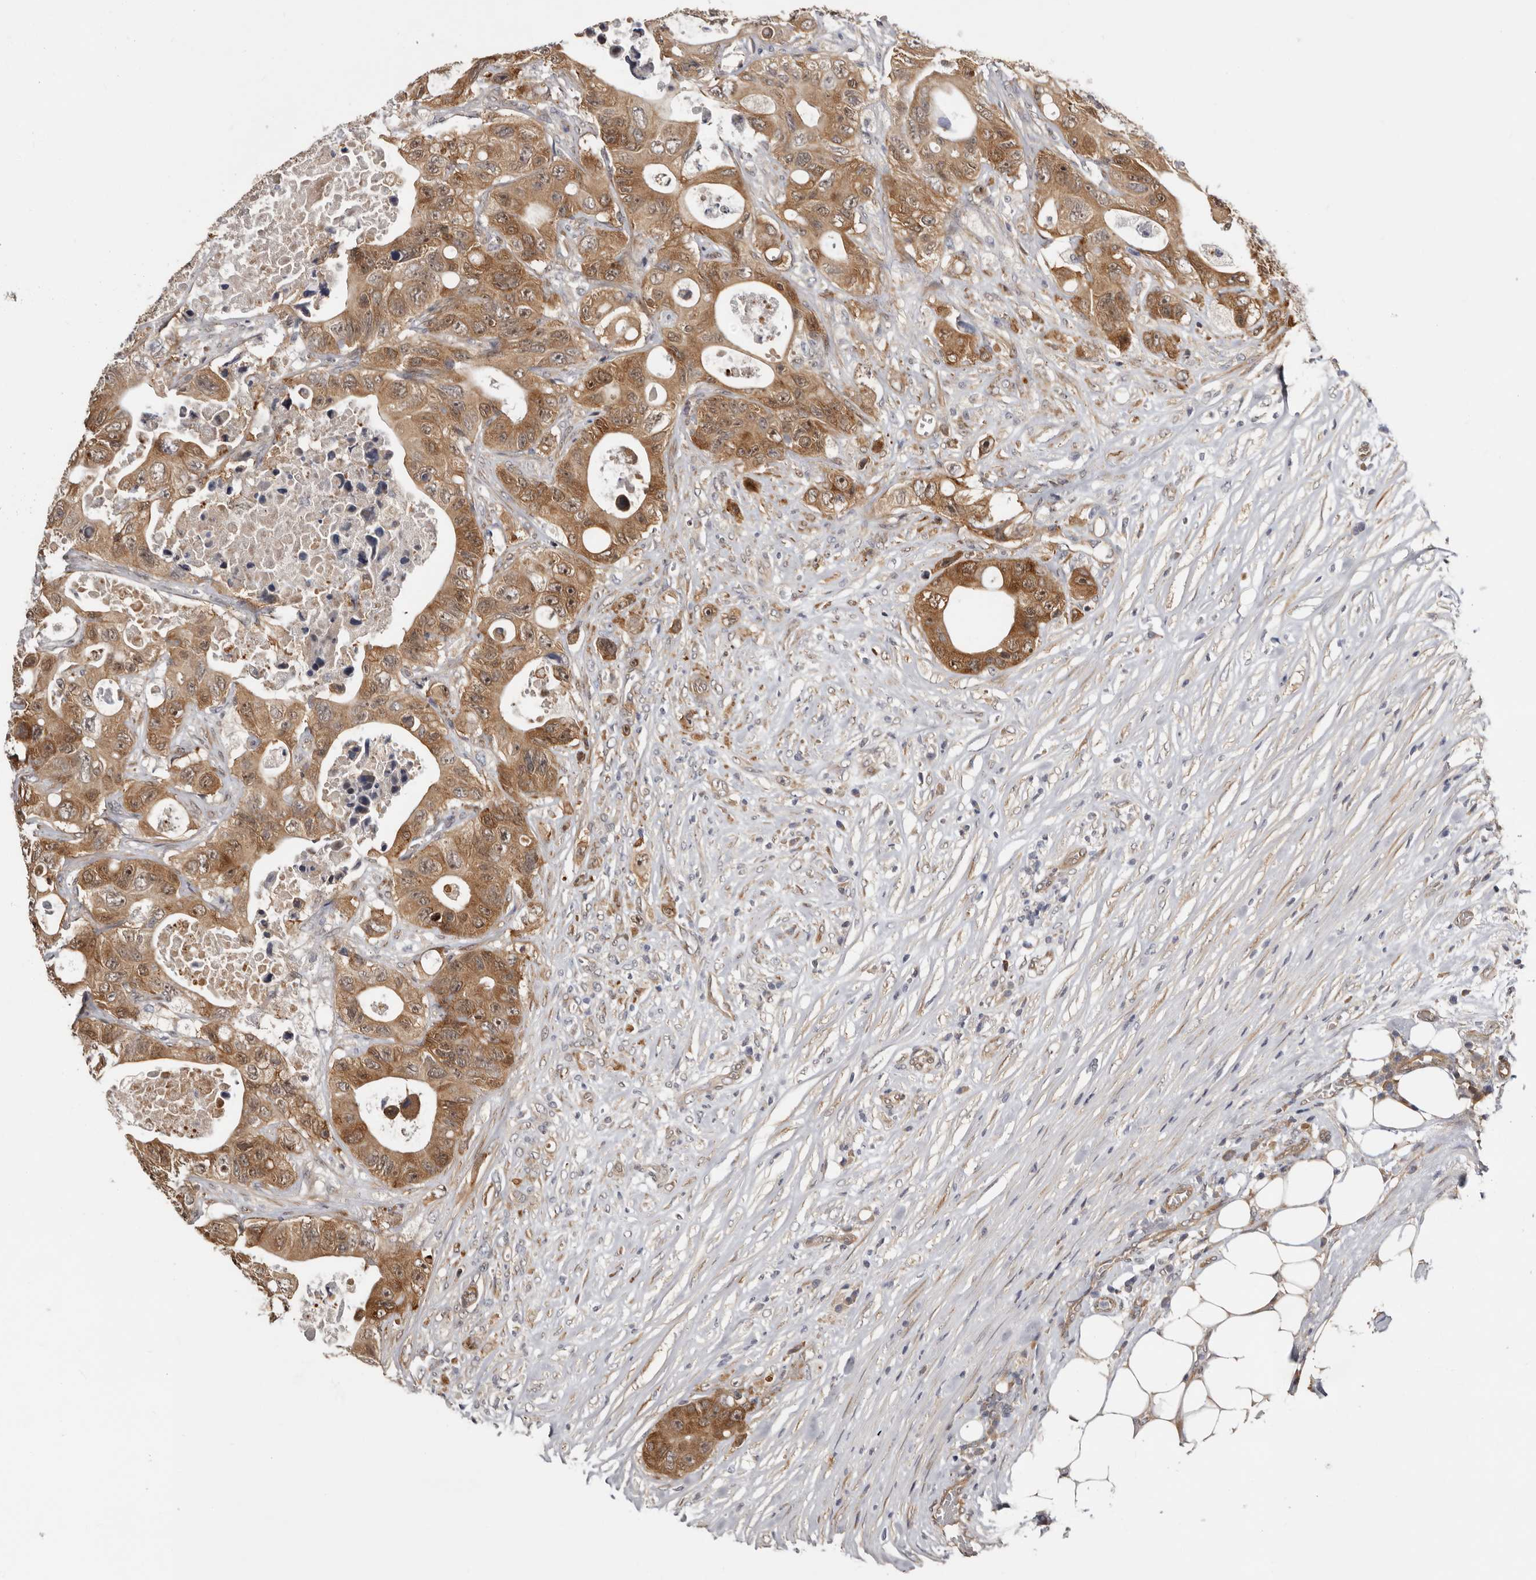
{"staining": {"intensity": "moderate", "quantity": ">75%", "location": "cytoplasmic/membranous"}, "tissue": "colorectal cancer", "cell_type": "Tumor cells", "image_type": "cancer", "snomed": [{"axis": "morphology", "description": "Adenocarcinoma, NOS"}, {"axis": "topography", "description": "Colon"}], "caption": "Human colorectal cancer (adenocarcinoma) stained with a protein marker exhibits moderate staining in tumor cells.", "gene": "SBDS", "patient": {"sex": "female", "age": 46}}